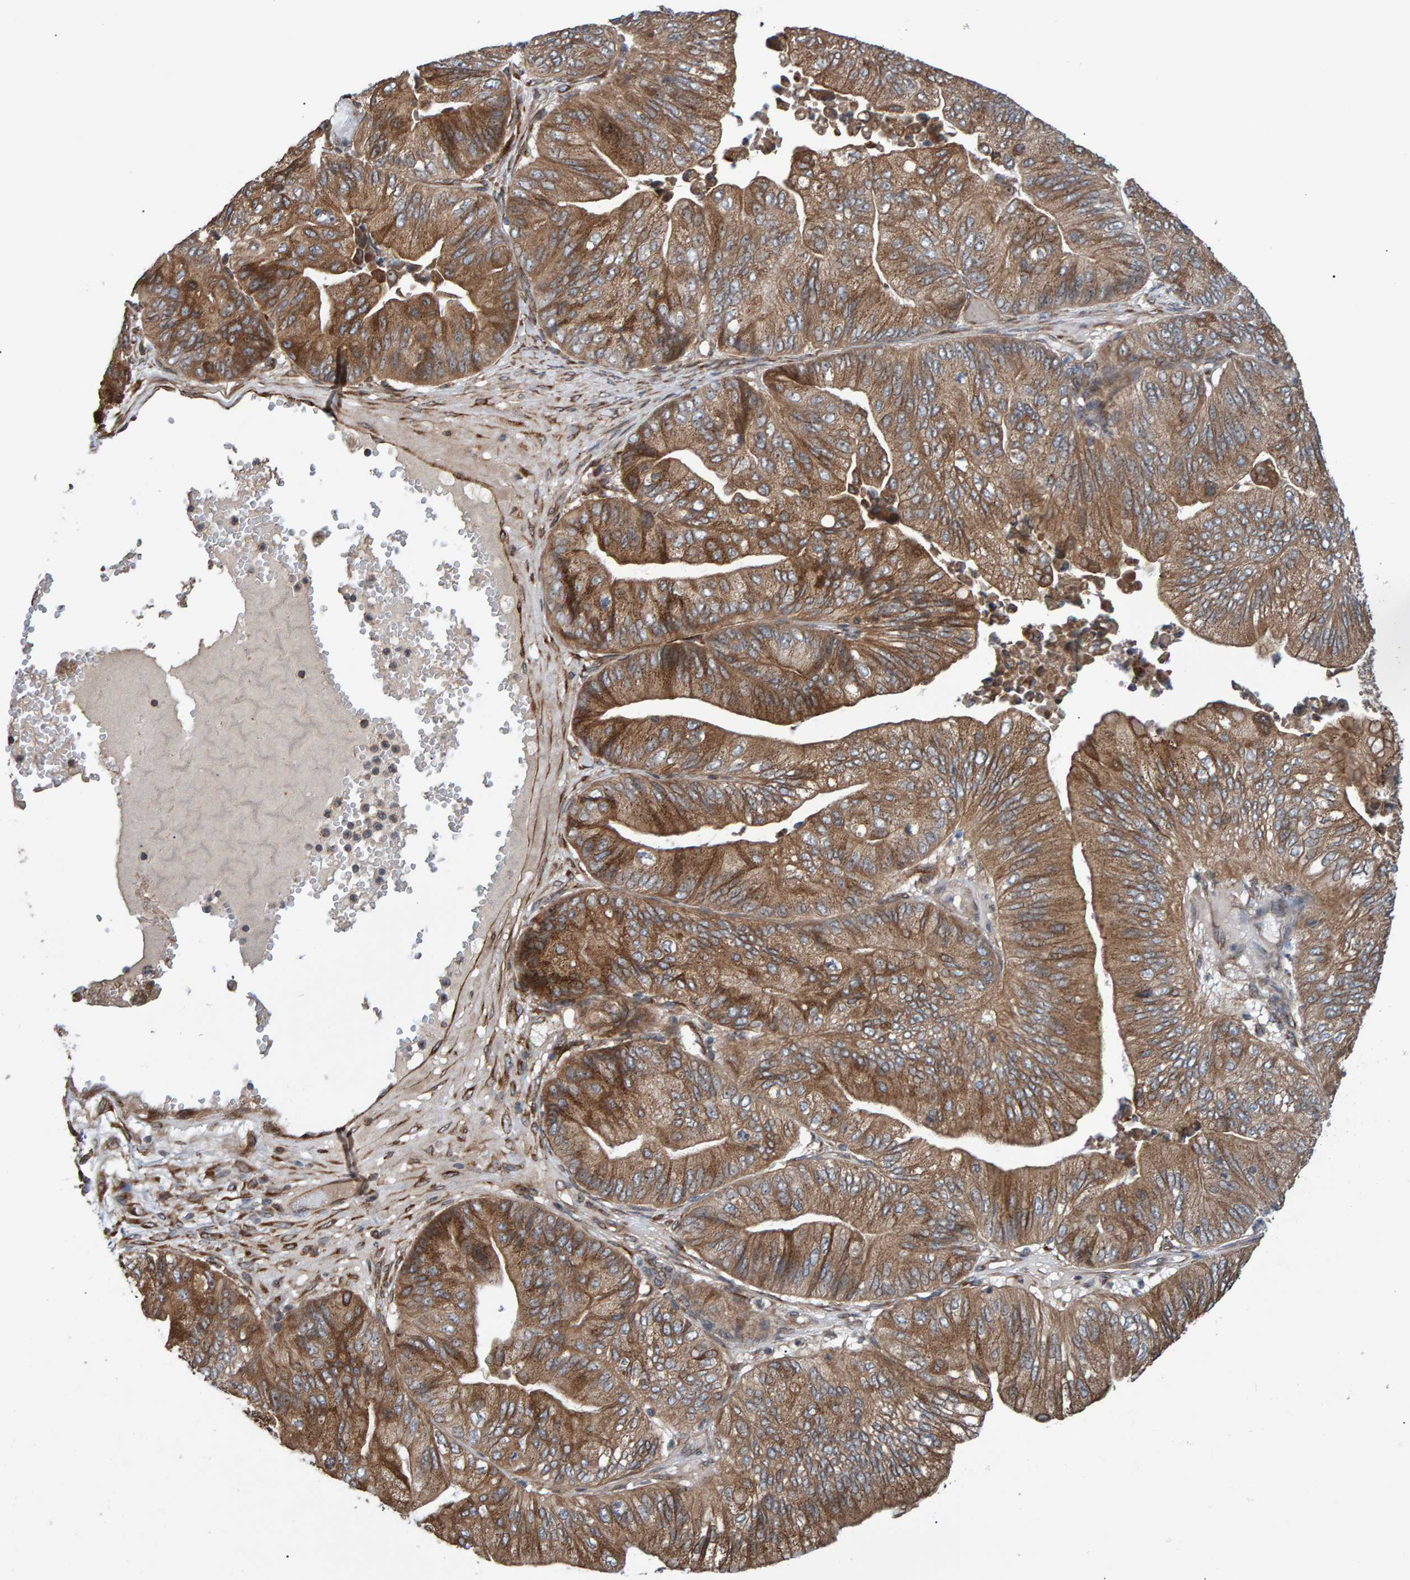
{"staining": {"intensity": "strong", "quantity": ">75%", "location": "cytoplasmic/membranous"}, "tissue": "ovarian cancer", "cell_type": "Tumor cells", "image_type": "cancer", "snomed": [{"axis": "morphology", "description": "Cystadenocarcinoma, mucinous, NOS"}, {"axis": "topography", "description": "Ovary"}], "caption": "Mucinous cystadenocarcinoma (ovarian) stained with a protein marker demonstrates strong staining in tumor cells.", "gene": "FAM117A", "patient": {"sex": "female", "age": 61}}